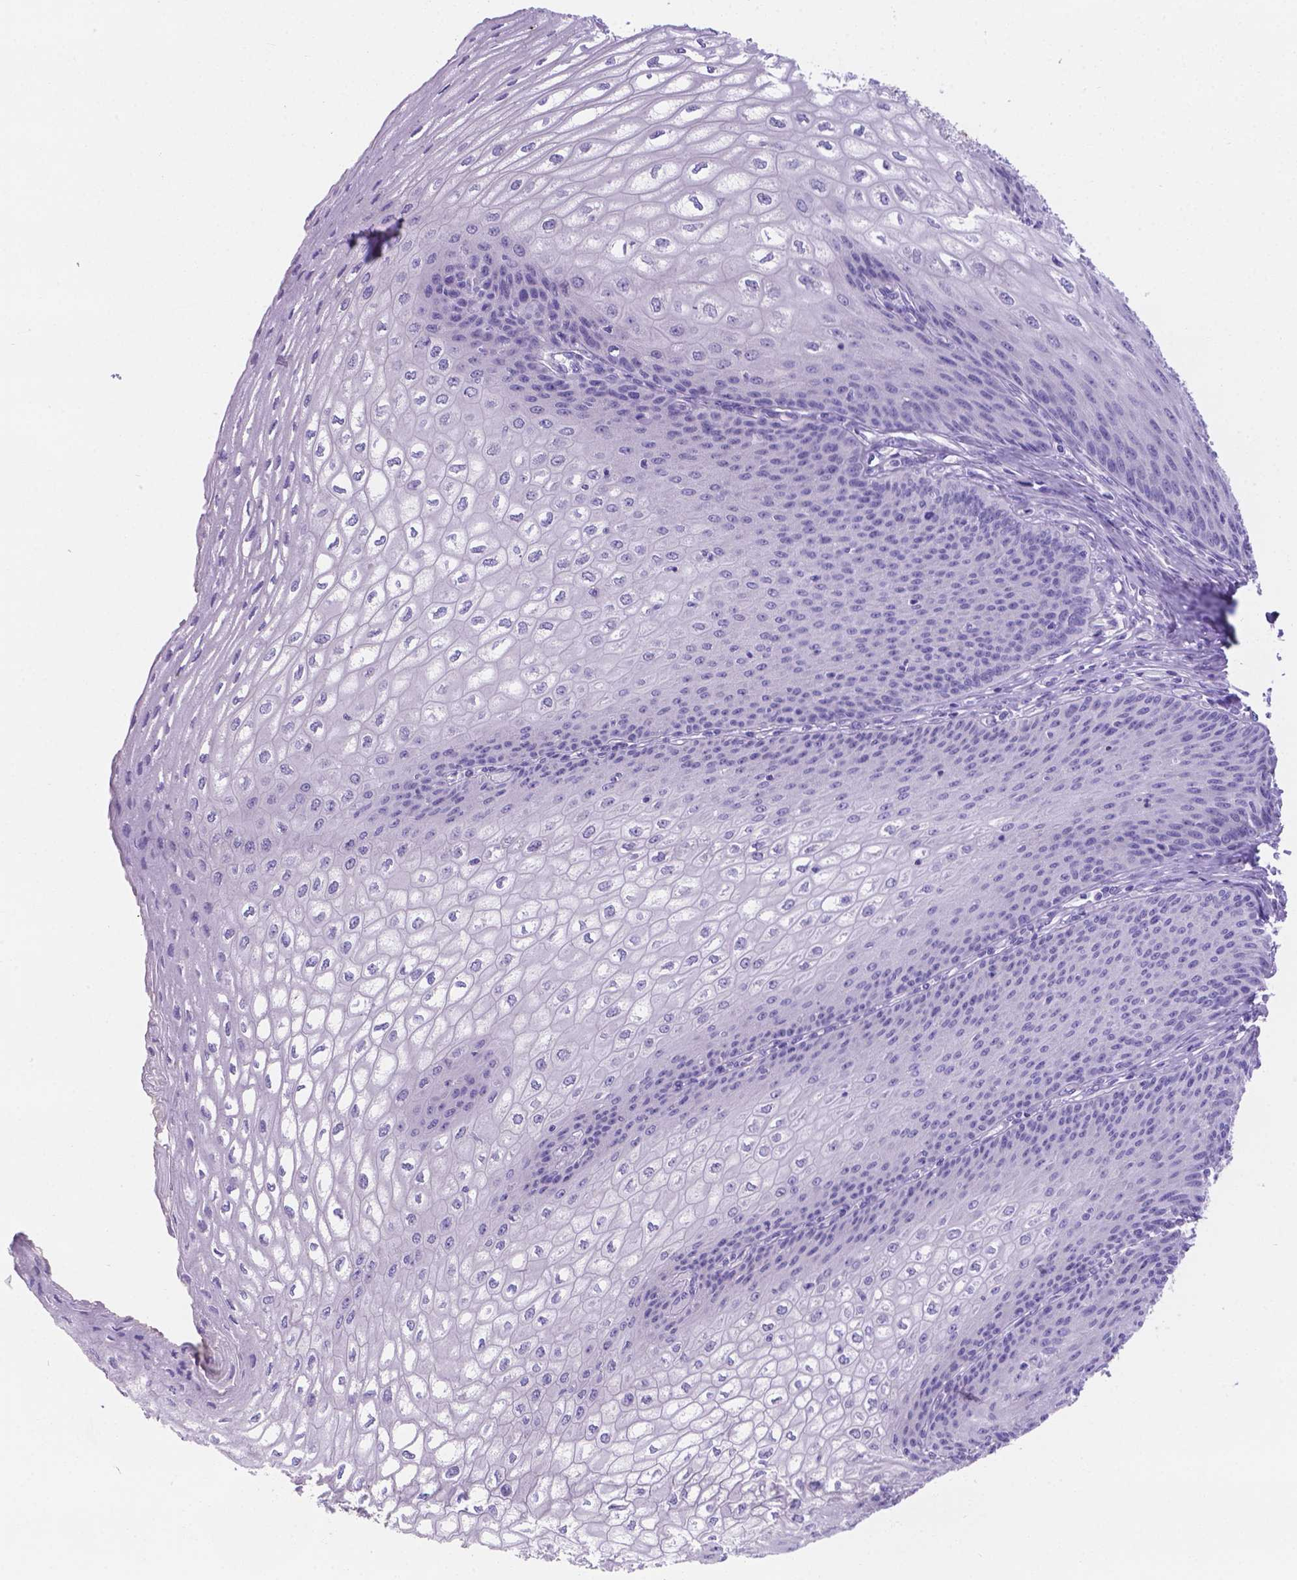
{"staining": {"intensity": "negative", "quantity": "none", "location": "none"}, "tissue": "esophagus", "cell_type": "Squamous epithelial cells", "image_type": "normal", "snomed": [{"axis": "morphology", "description": "Normal tissue, NOS"}, {"axis": "topography", "description": "Esophagus"}], "caption": "Immunohistochemical staining of normal esophagus exhibits no significant expression in squamous epithelial cells. (Brightfield microscopy of DAB (3,3'-diaminobenzidine) immunohistochemistry (IHC) at high magnification).", "gene": "MLN", "patient": {"sex": "male", "age": 58}}